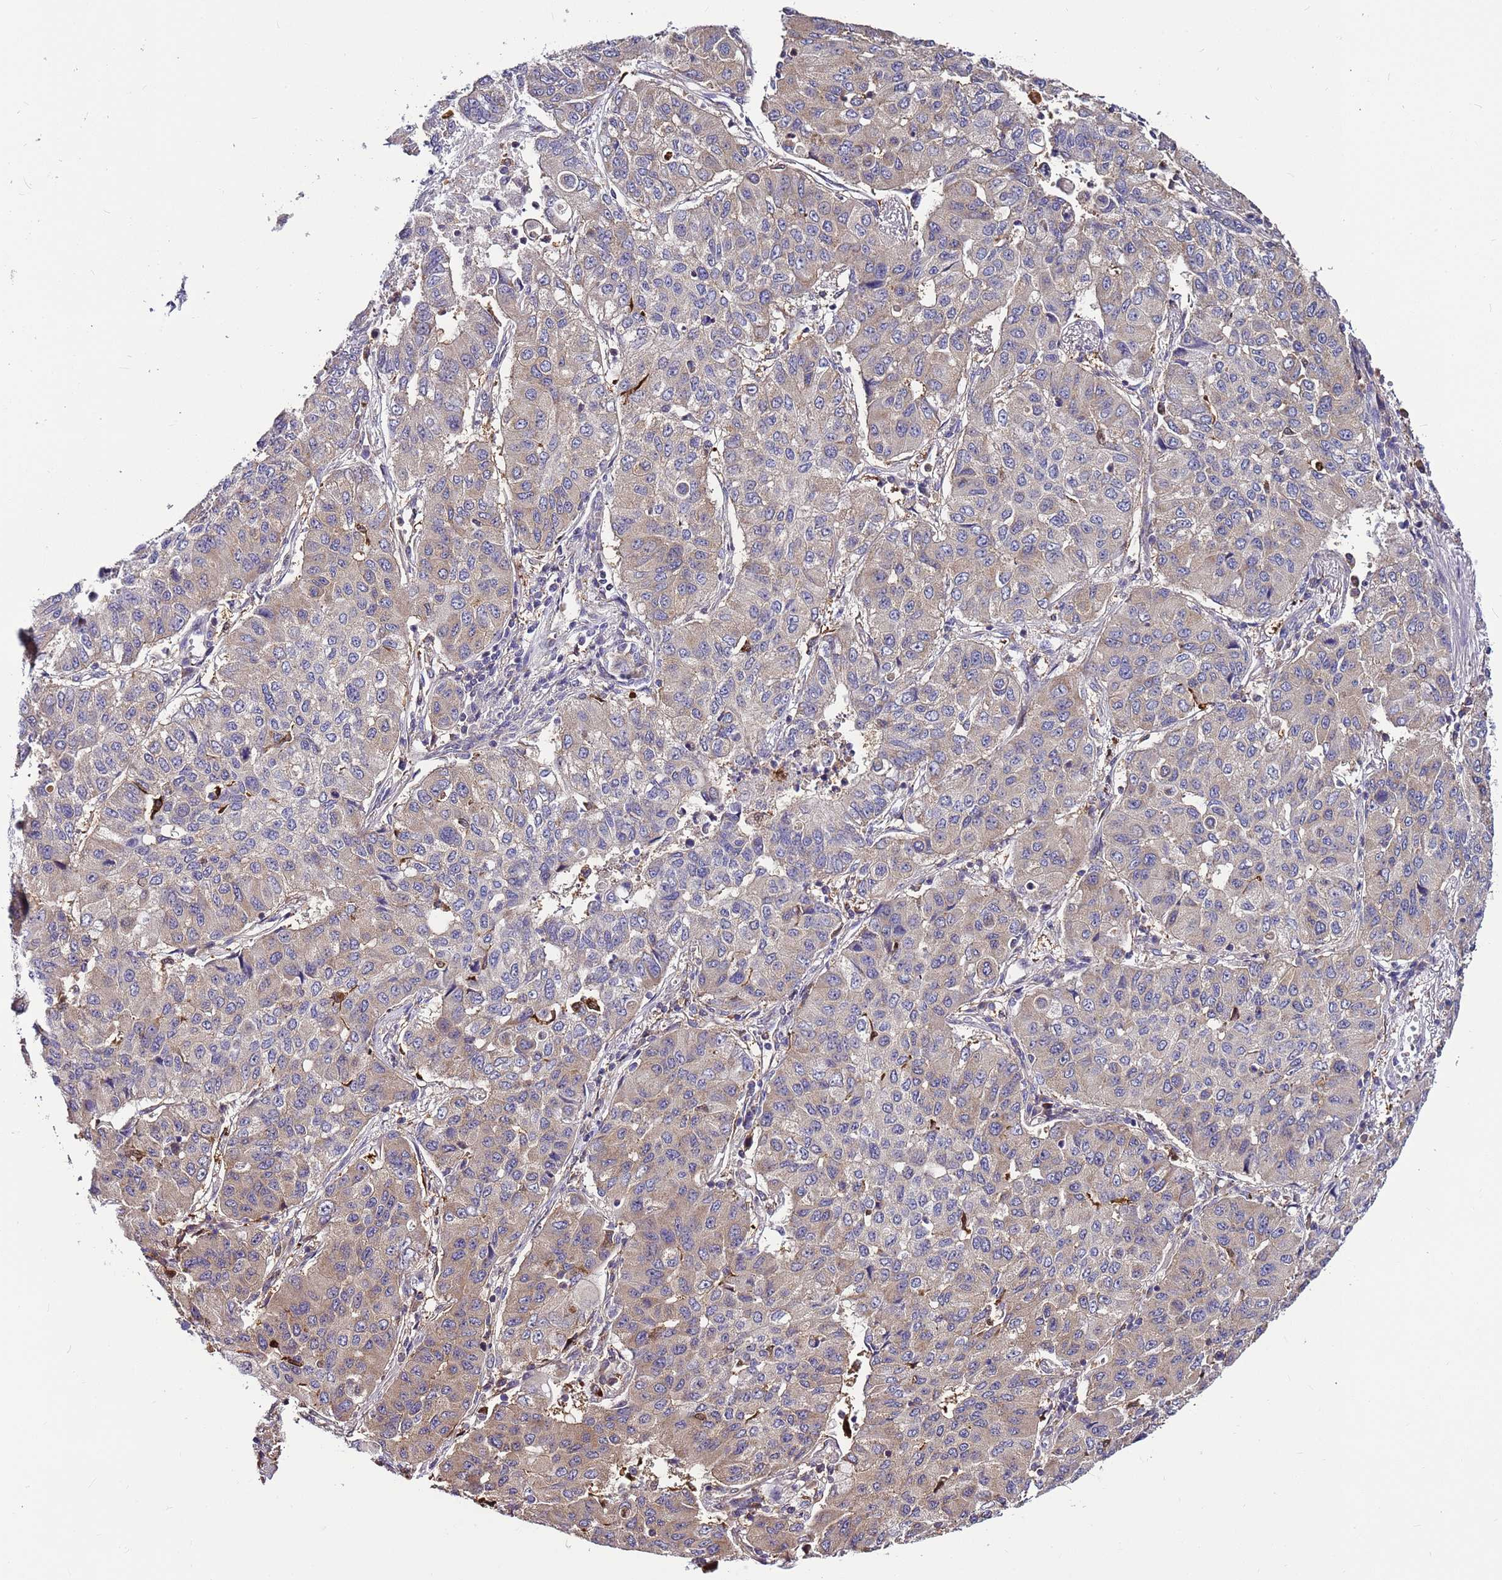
{"staining": {"intensity": "weak", "quantity": "25%-75%", "location": "cytoplasmic/membranous"}, "tissue": "lung cancer", "cell_type": "Tumor cells", "image_type": "cancer", "snomed": [{"axis": "morphology", "description": "Squamous cell carcinoma, NOS"}, {"axis": "topography", "description": "Lung"}], "caption": "This image exhibits squamous cell carcinoma (lung) stained with immunohistochemistry (IHC) to label a protein in brown. The cytoplasmic/membranous of tumor cells show weak positivity for the protein. Nuclei are counter-stained blue.", "gene": "ATXN2L", "patient": {"sex": "male", "age": 74}}